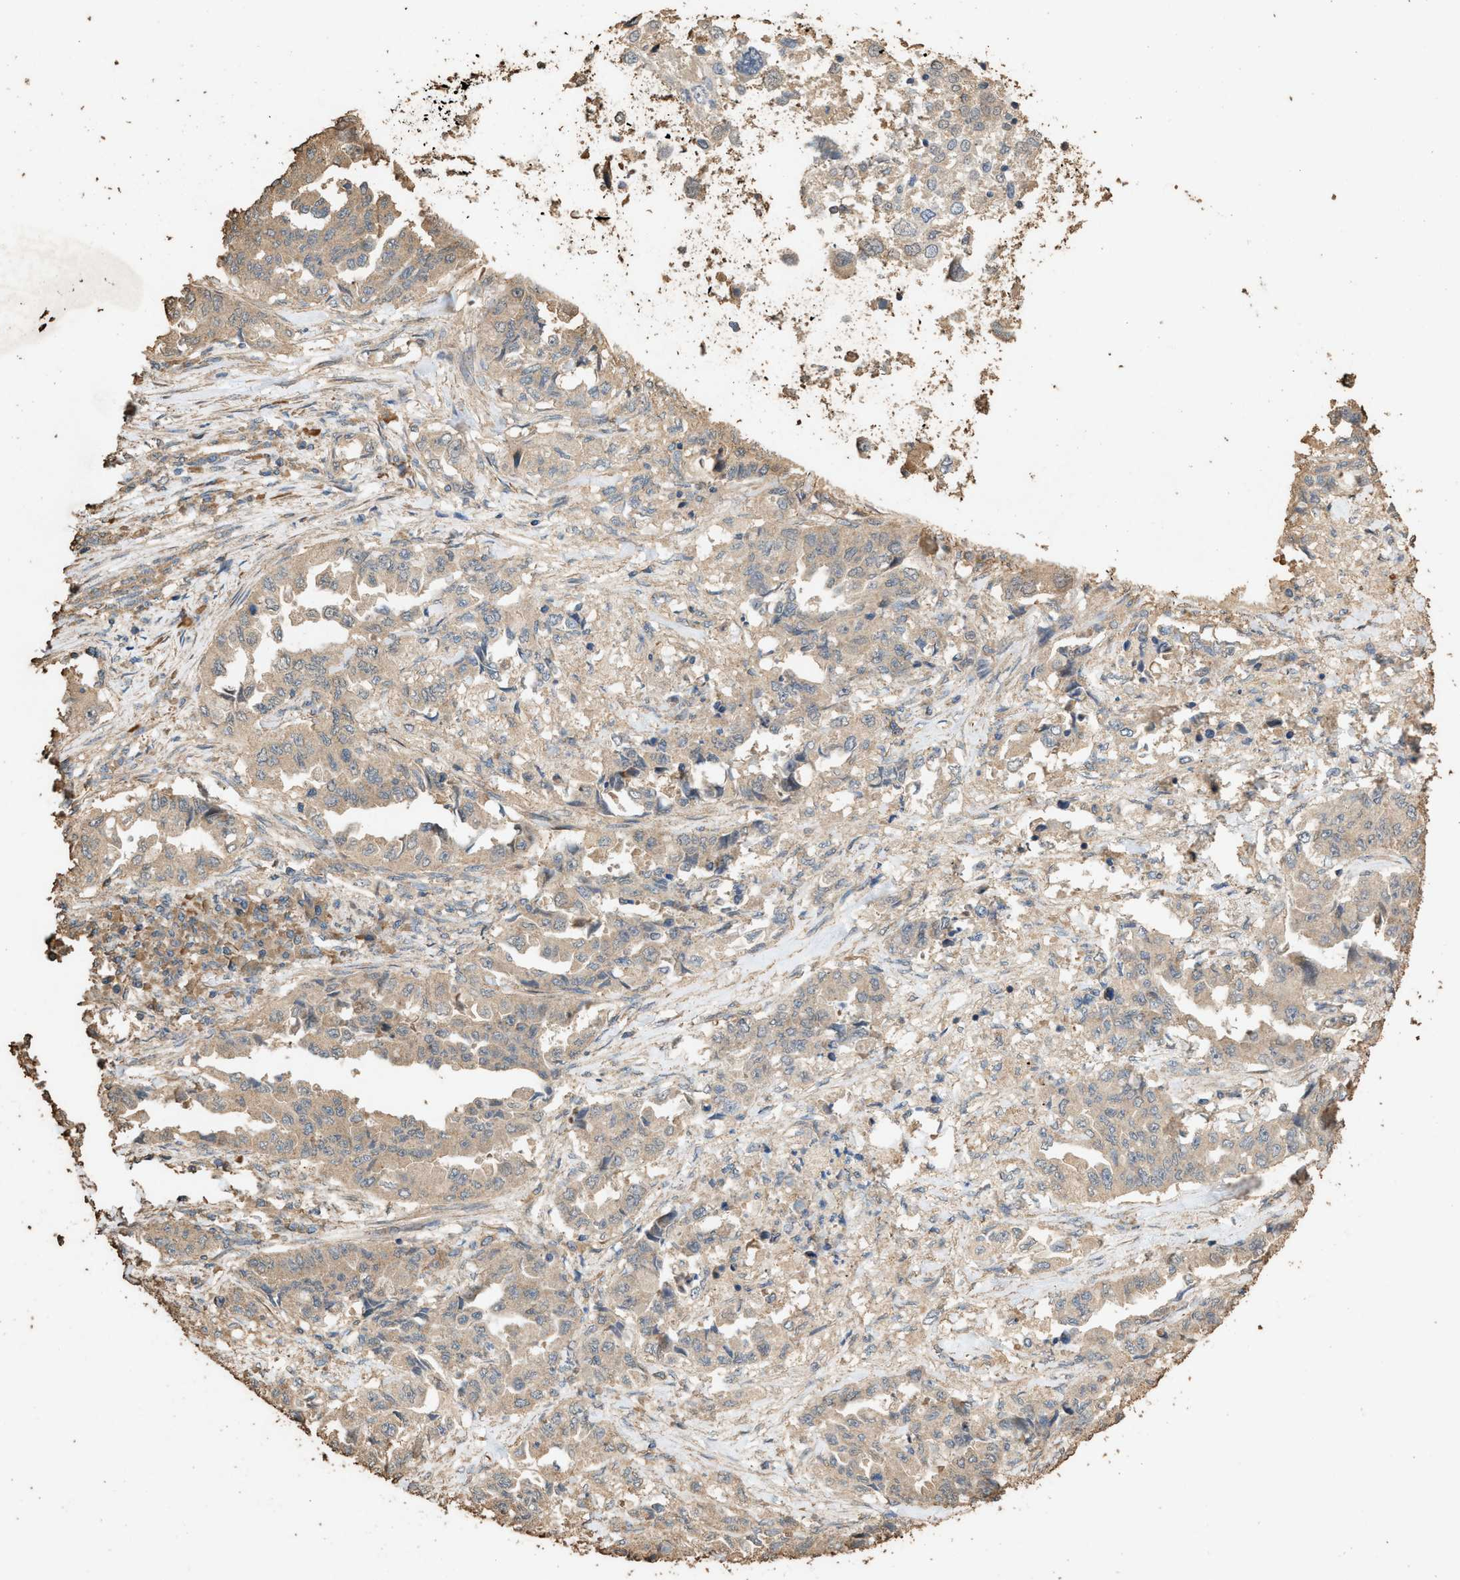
{"staining": {"intensity": "weak", "quantity": ">75%", "location": "cytoplasmic/membranous"}, "tissue": "lung cancer", "cell_type": "Tumor cells", "image_type": "cancer", "snomed": [{"axis": "morphology", "description": "Adenocarcinoma, NOS"}, {"axis": "topography", "description": "Lung"}], "caption": "Lung cancer was stained to show a protein in brown. There is low levels of weak cytoplasmic/membranous staining in approximately >75% of tumor cells.", "gene": "DCAF7", "patient": {"sex": "female", "age": 51}}